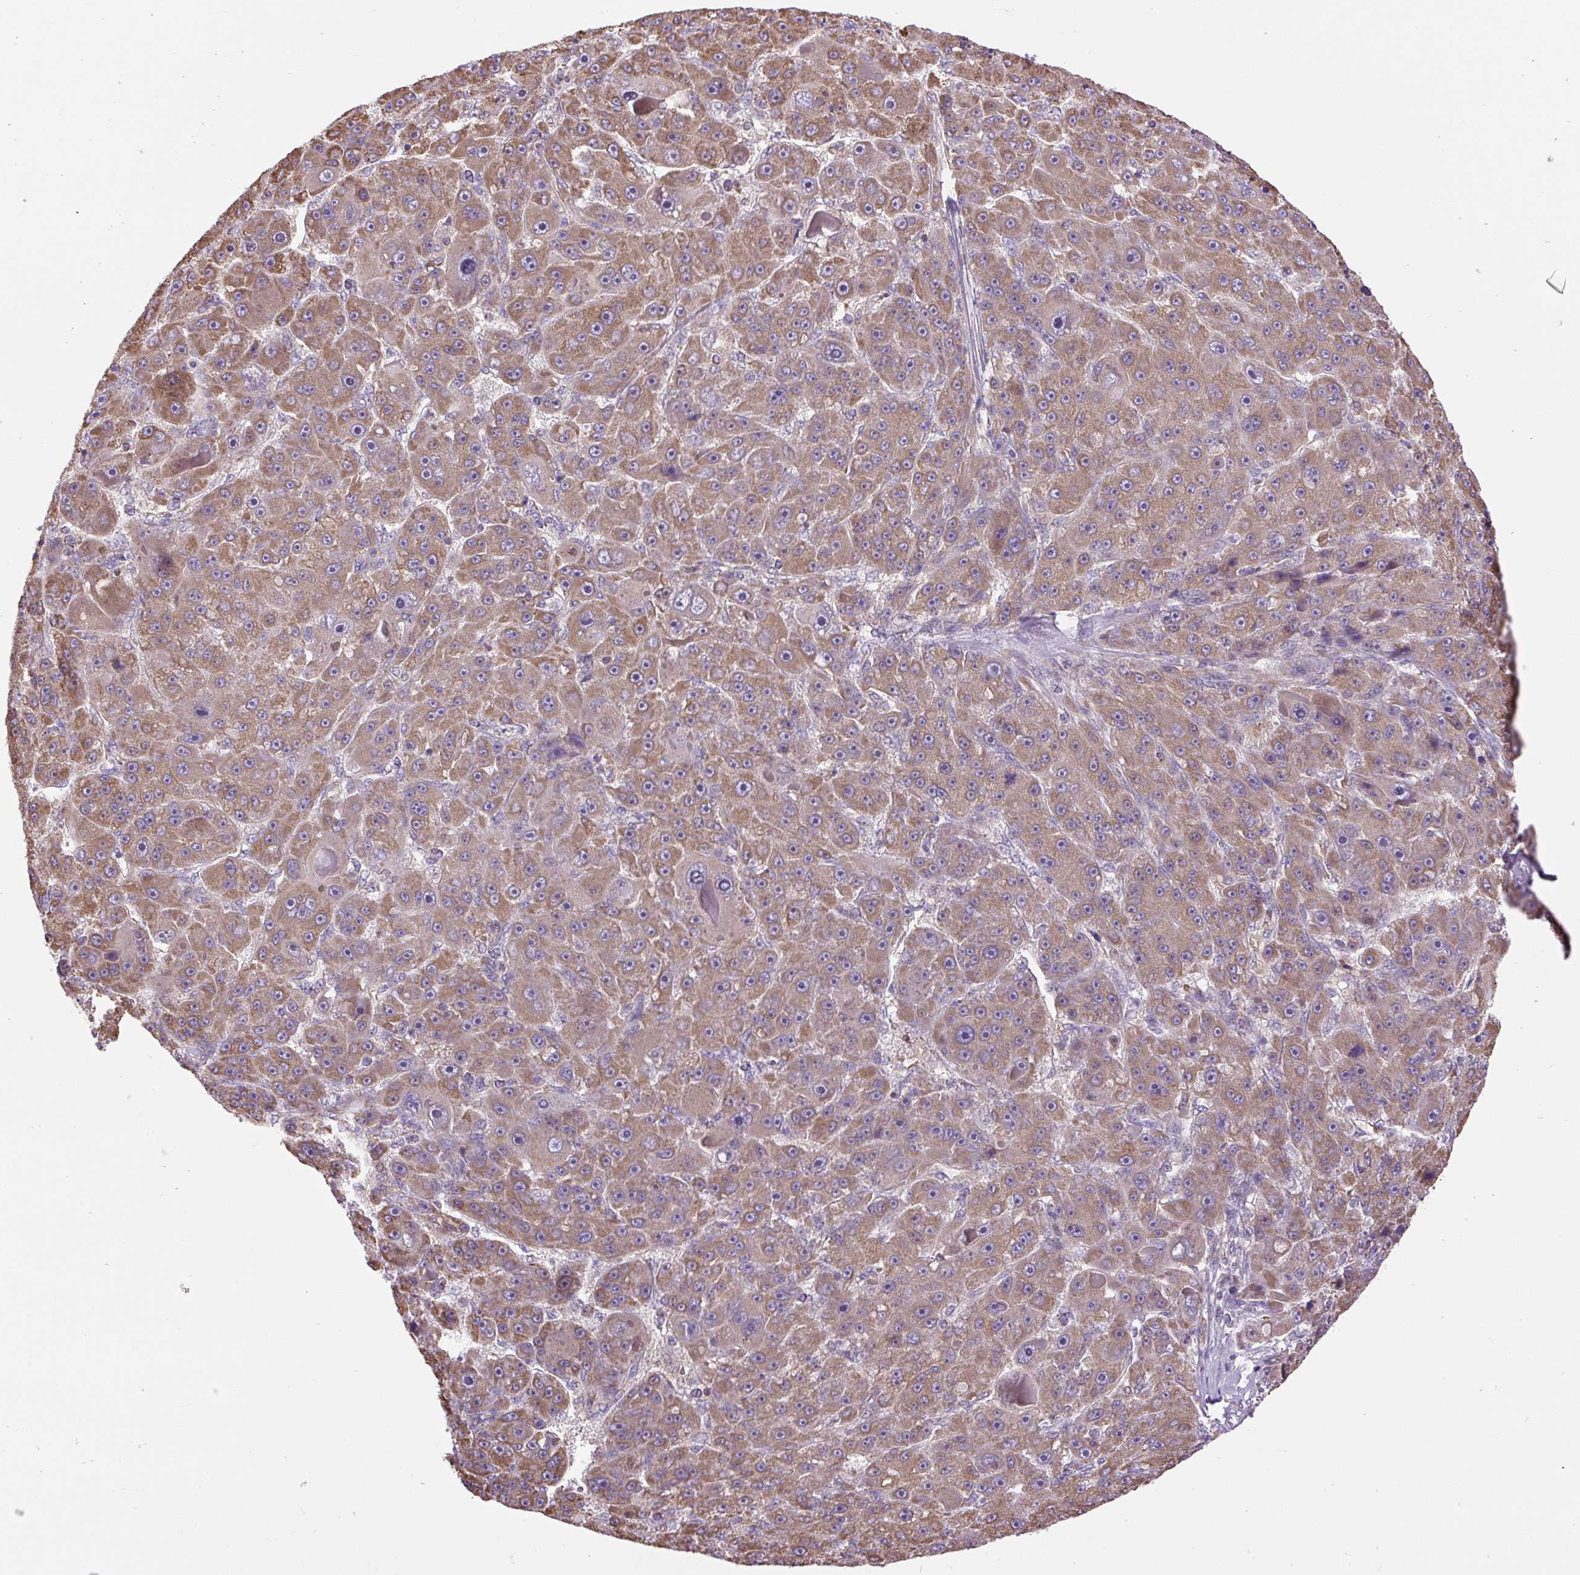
{"staining": {"intensity": "moderate", "quantity": ">75%", "location": "cytoplasmic/membranous"}, "tissue": "liver cancer", "cell_type": "Tumor cells", "image_type": "cancer", "snomed": [{"axis": "morphology", "description": "Carcinoma, Hepatocellular, NOS"}, {"axis": "topography", "description": "Liver"}], "caption": "High-power microscopy captured an immunohistochemistry (IHC) histopathology image of liver cancer, revealing moderate cytoplasmic/membranous expression in about >75% of tumor cells.", "gene": "PLCG1", "patient": {"sex": "male", "age": 76}}